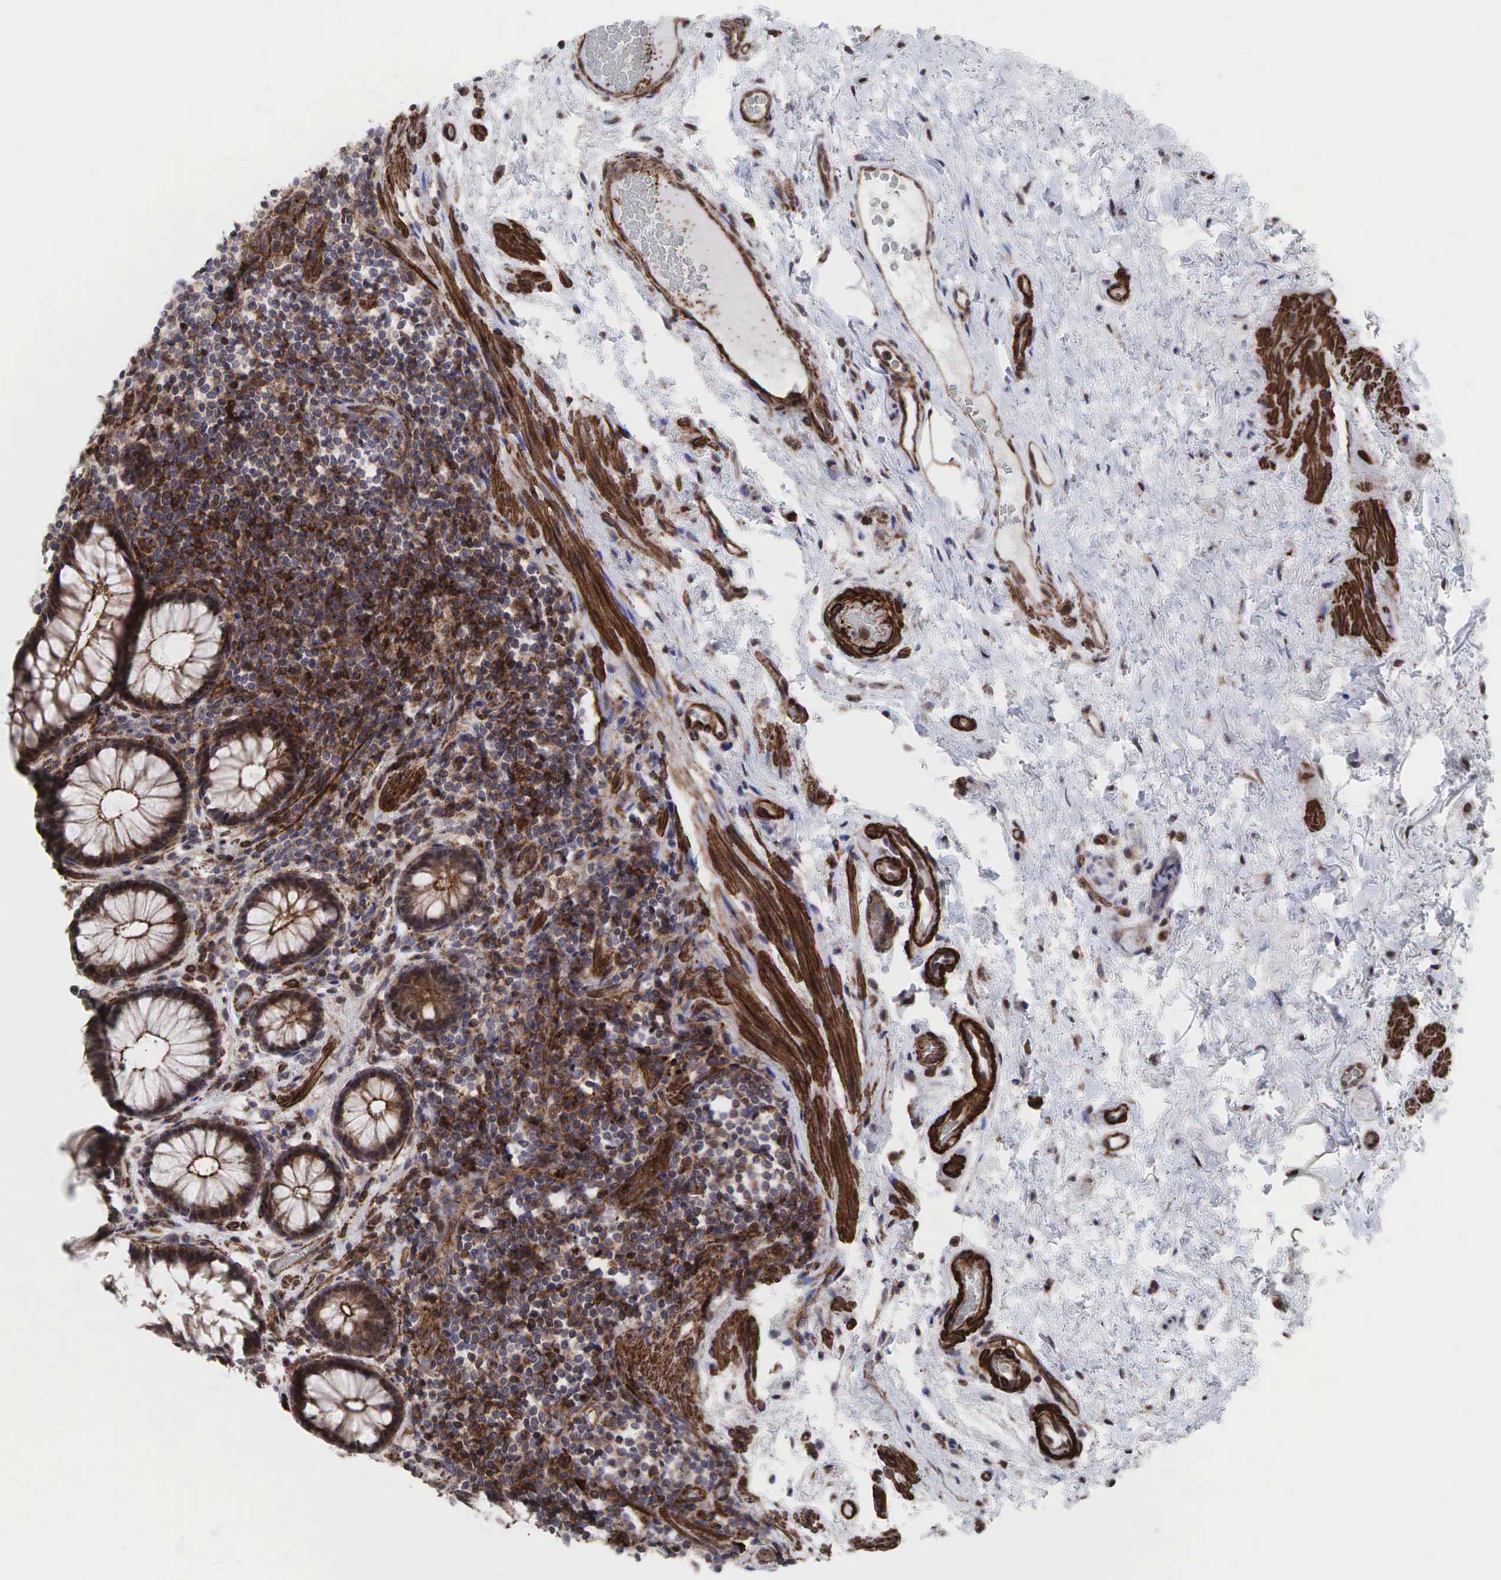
{"staining": {"intensity": "moderate", "quantity": ">75%", "location": "cytoplasmic/membranous"}, "tissue": "rectum", "cell_type": "Glandular cells", "image_type": "normal", "snomed": [{"axis": "morphology", "description": "Normal tissue, NOS"}, {"axis": "topography", "description": "Rectum"}], "caption": "Glandular cells display moderate cytoplasmic/membranous expression in approximately >75% of cells in benign rectum.", "gene": "GPRASP1", "patient": {"sex": "male", "age": 77}}